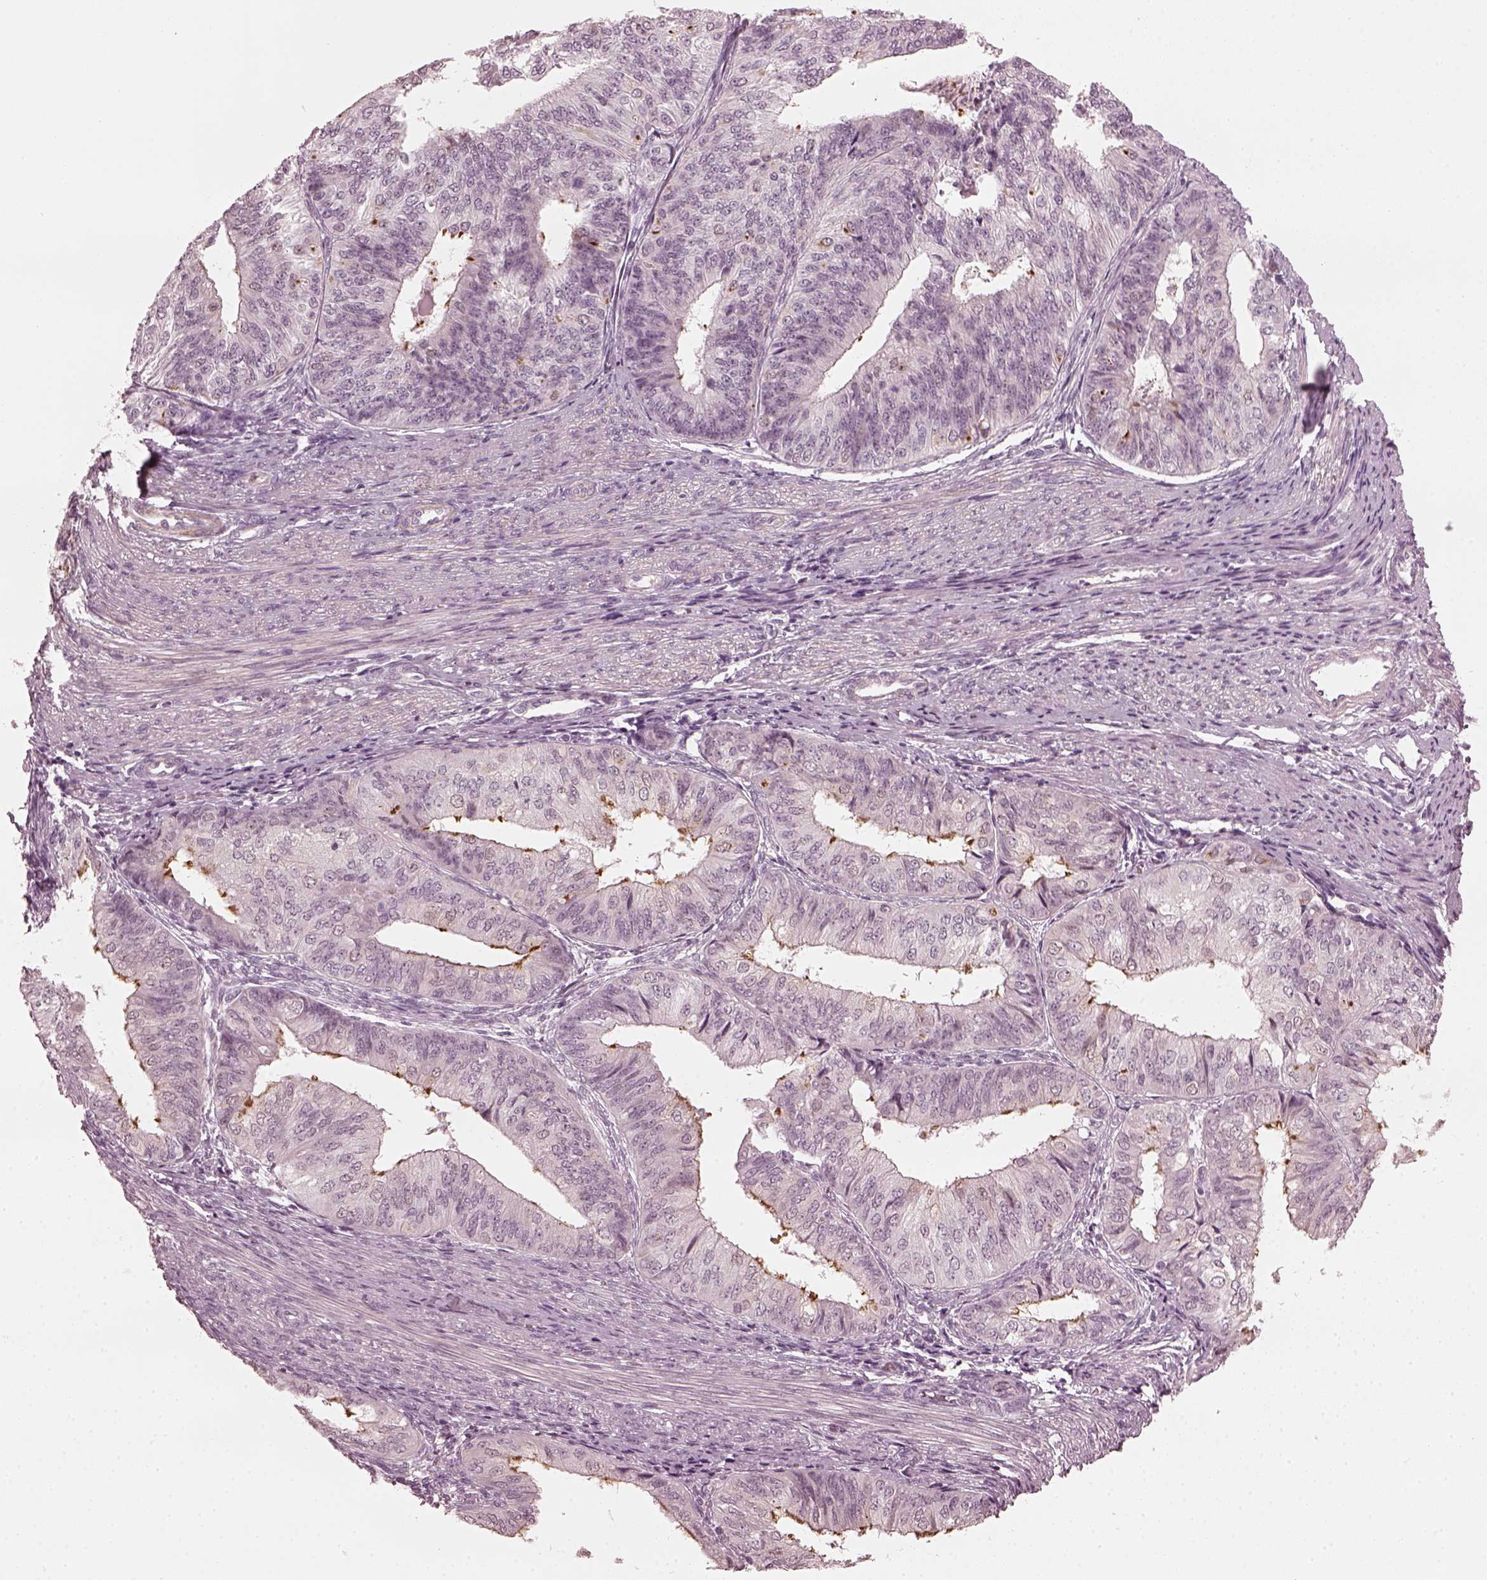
{"staining": {"intensity": "negative", "quantity": "none", "location": "none"}, "tissue": "endometrial cancer", "cell_type": "Tumor cells", "image_type": "cancer", "snomed": [{"axis": "morphology", "description": "Adenocarcinoma, NOS"}, {"axis": "topography", "description": "Endometrium"}], "caption": "This is an immunohistochemistry micrograph of human endometrial adenocarcinoma. There is no positivity in tumor cells.", "gene": "CCDC170", "patient": {"sex": "female", "age": 58}}